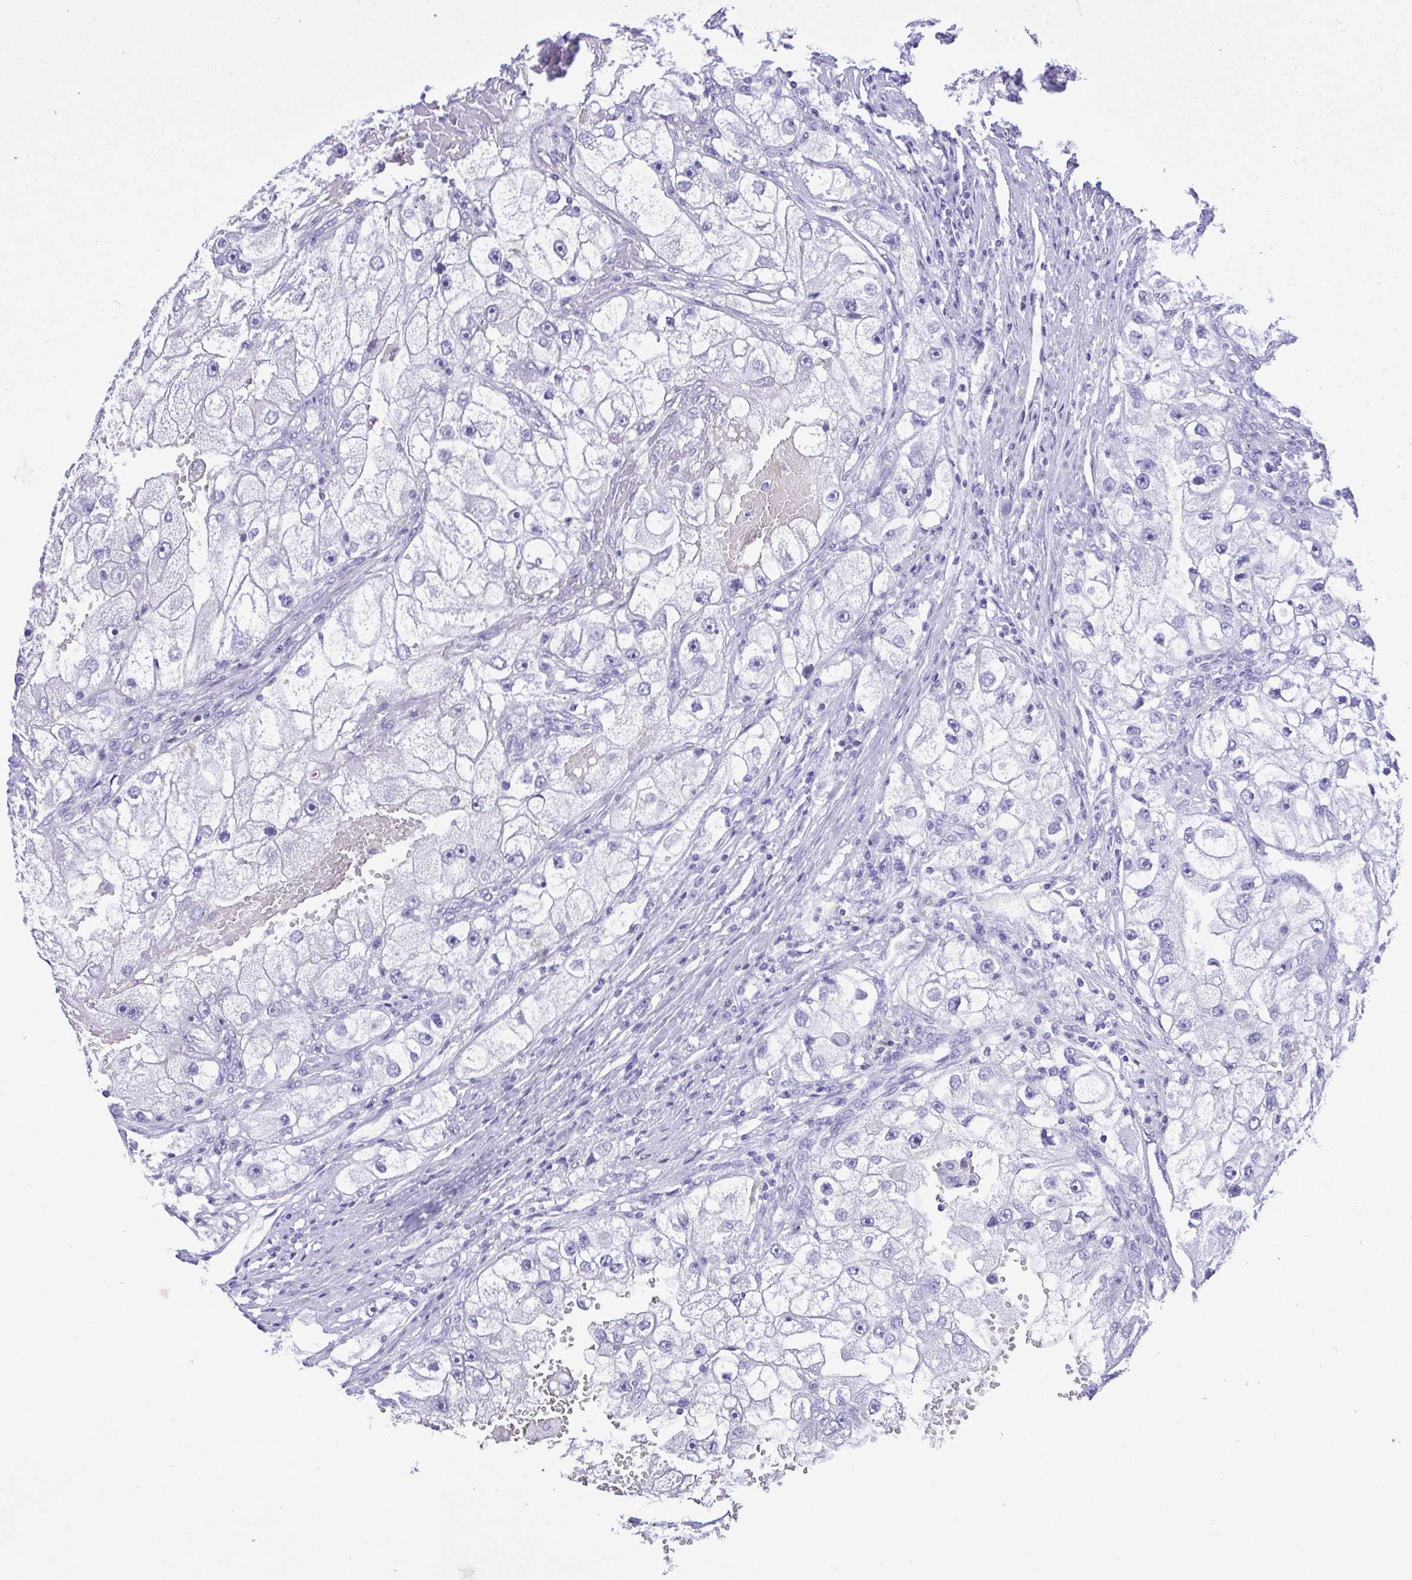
{"staining": {"intensity": "negative", "quantity": "none", "location": "none"}, "tissue": "renal cancer", "cell_type": "Tumor cells", "image_type": "cancer", "snomed": [{"axis": "morphology", "description": "Adenocarcinoma, NOS"}, {"axis": "topography", "description": "Kidney"}], "caption": "Protein analysis of renal adenocarcinoma demonstrates no significant positivity in tumor cells.", "gene": "OVGP1", "patient": {"sex": "male", "age": 63}}